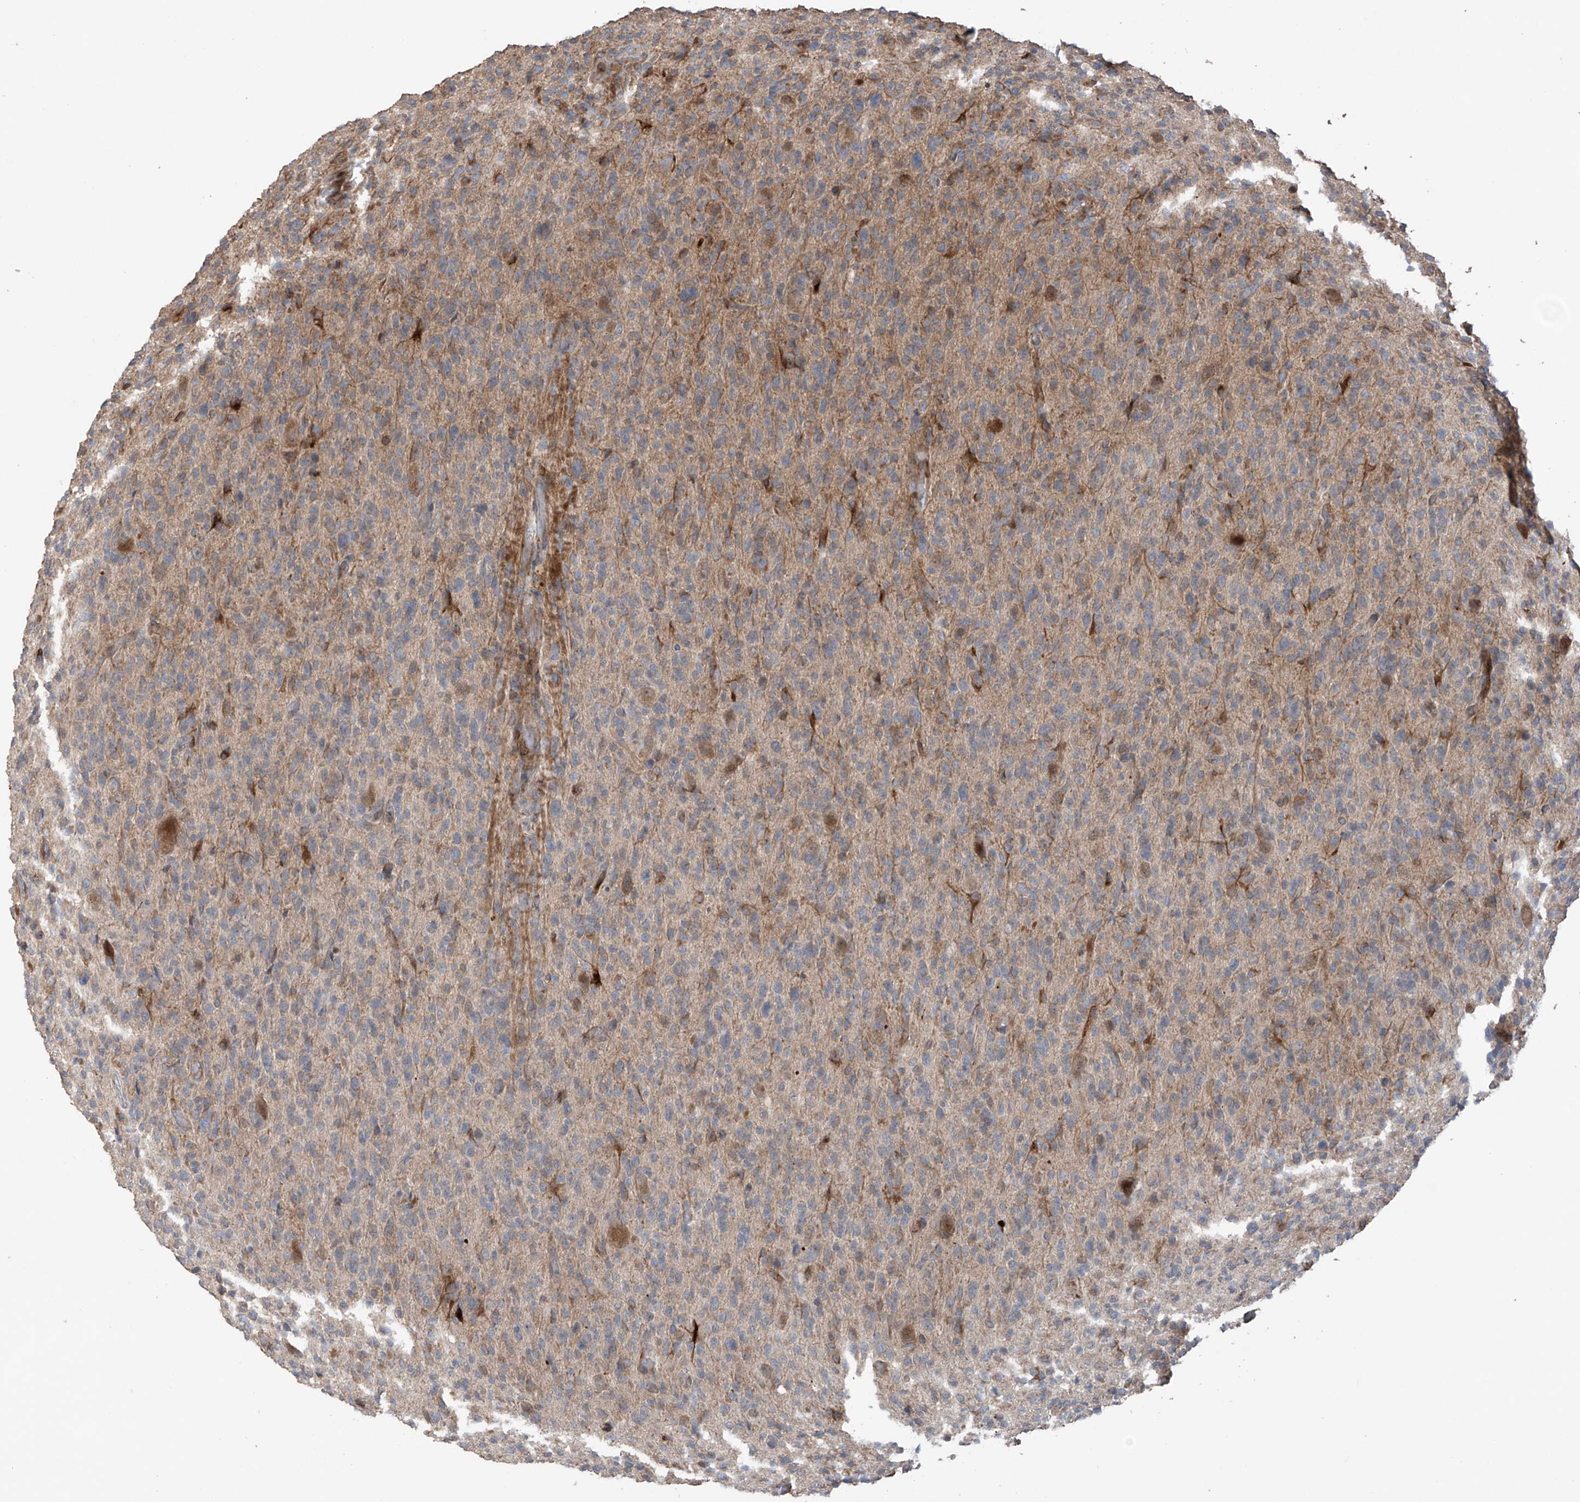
{"staining": {"intensity": "weak", "quantity": "<25%", "location": "cytoplasmic/membranous"}, "tissue": "glioma", "cell_type": "Tumor cells", "image_type": "cancer", "snomed": [{"axis": "morphology", "description": "Glioma, malignant, High grade"}, {"axis": "topography", "description": "Brain"}], "caption": "Immunohistochemical staining of glioma demonstrates no significant staining in tumor cells.", "gene": "SAMD3", "patient": {"sex": "female", "age": 57}}